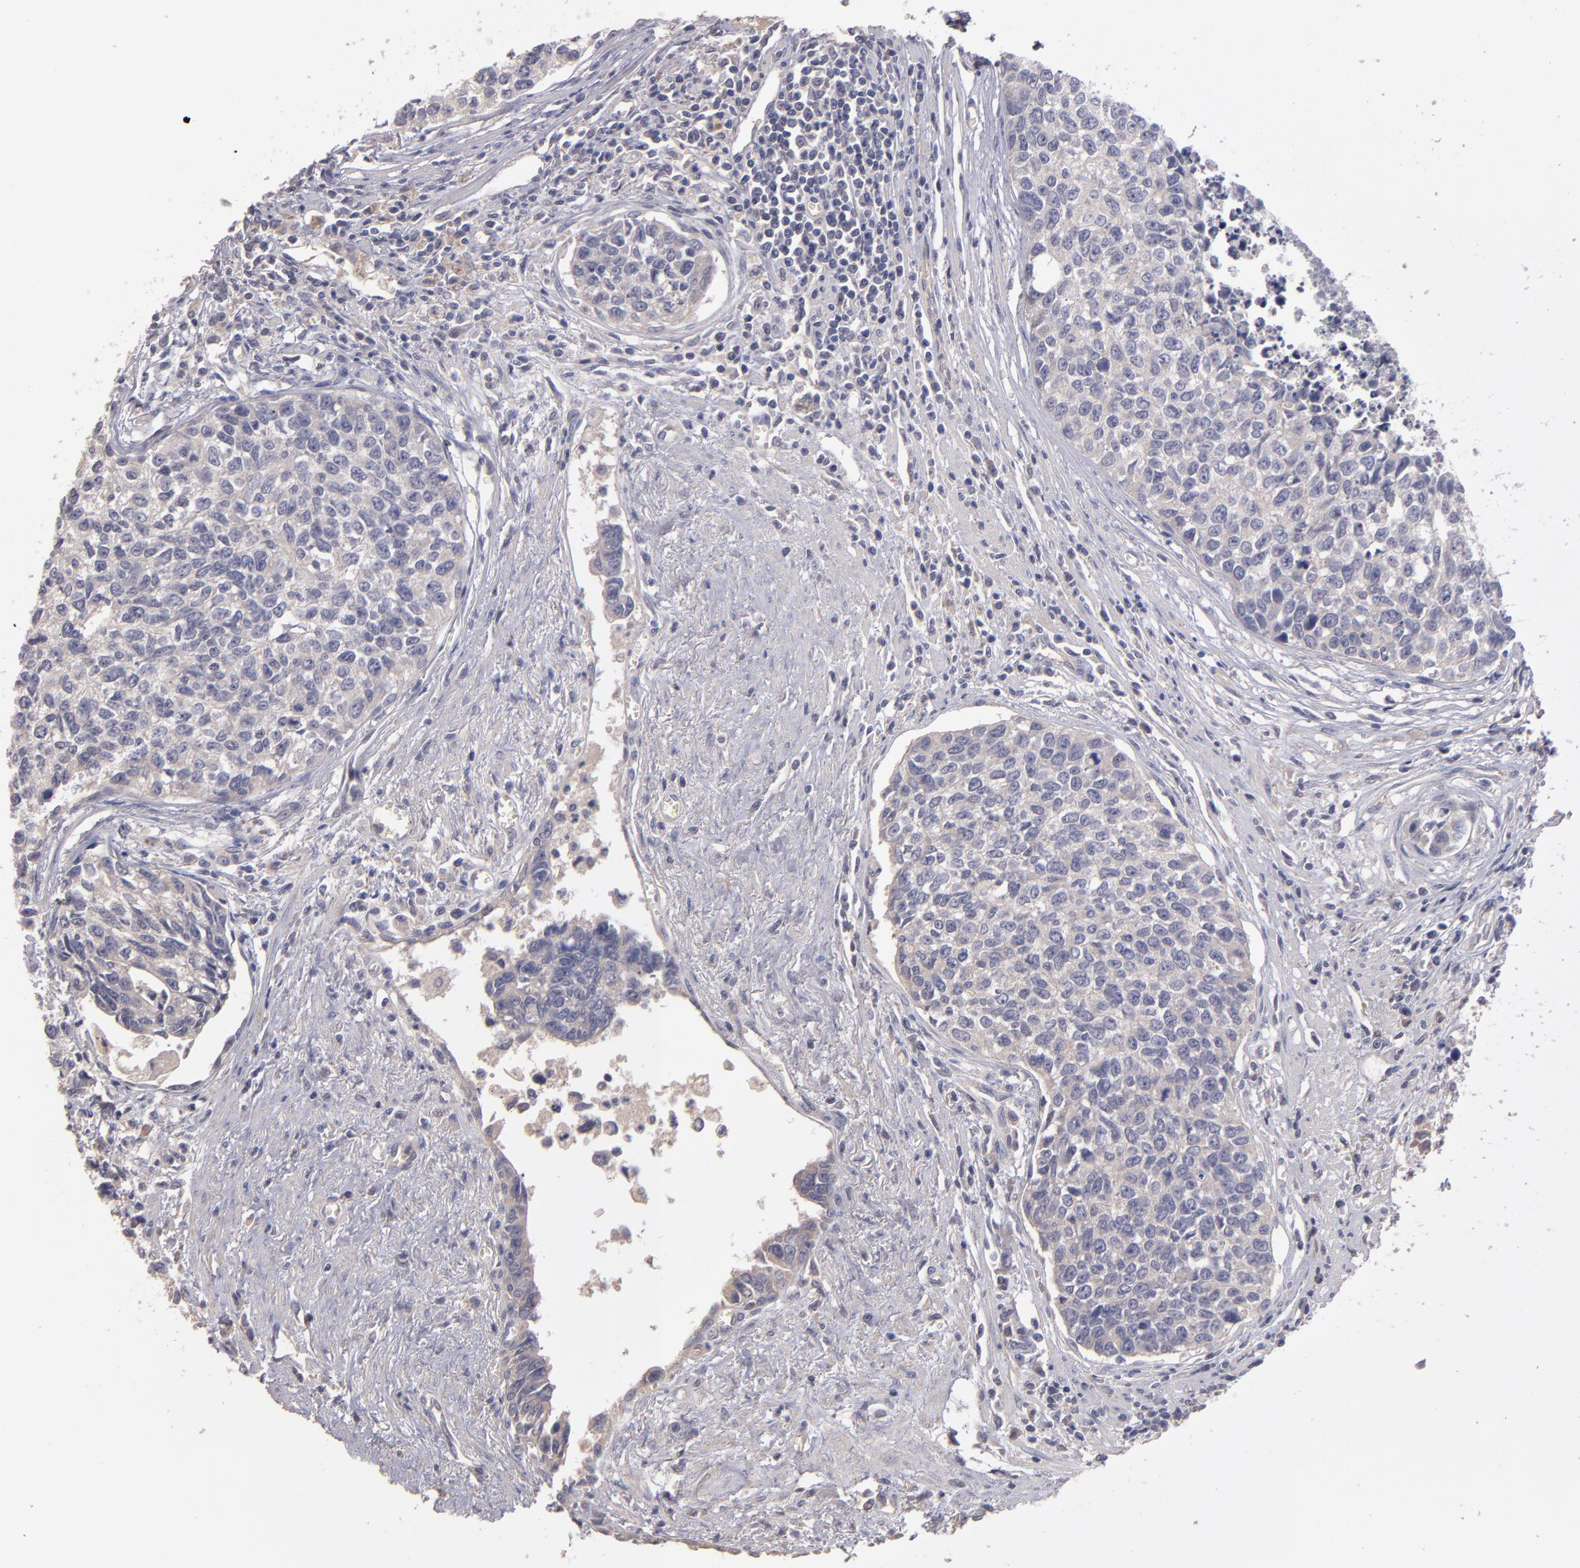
{"staining": {"intensity": "negative", "quantity": "none", "location": "none"}, "tissue": "urothelial cancer", "cell_type": "Tumor cells", "image_type": "cancer", "snomed": [{"axis": "morphology", "description": "Urothelial carcinoma, High grade"}, {"axis": "topography", "description": "Urinary bladder"}], "caption": "Immunohistochemical staining of urothelial cancer displays no significant staining in tumor cells.", "gene": "GNAZ", "patient": {"sex": "male", "age": 81}}